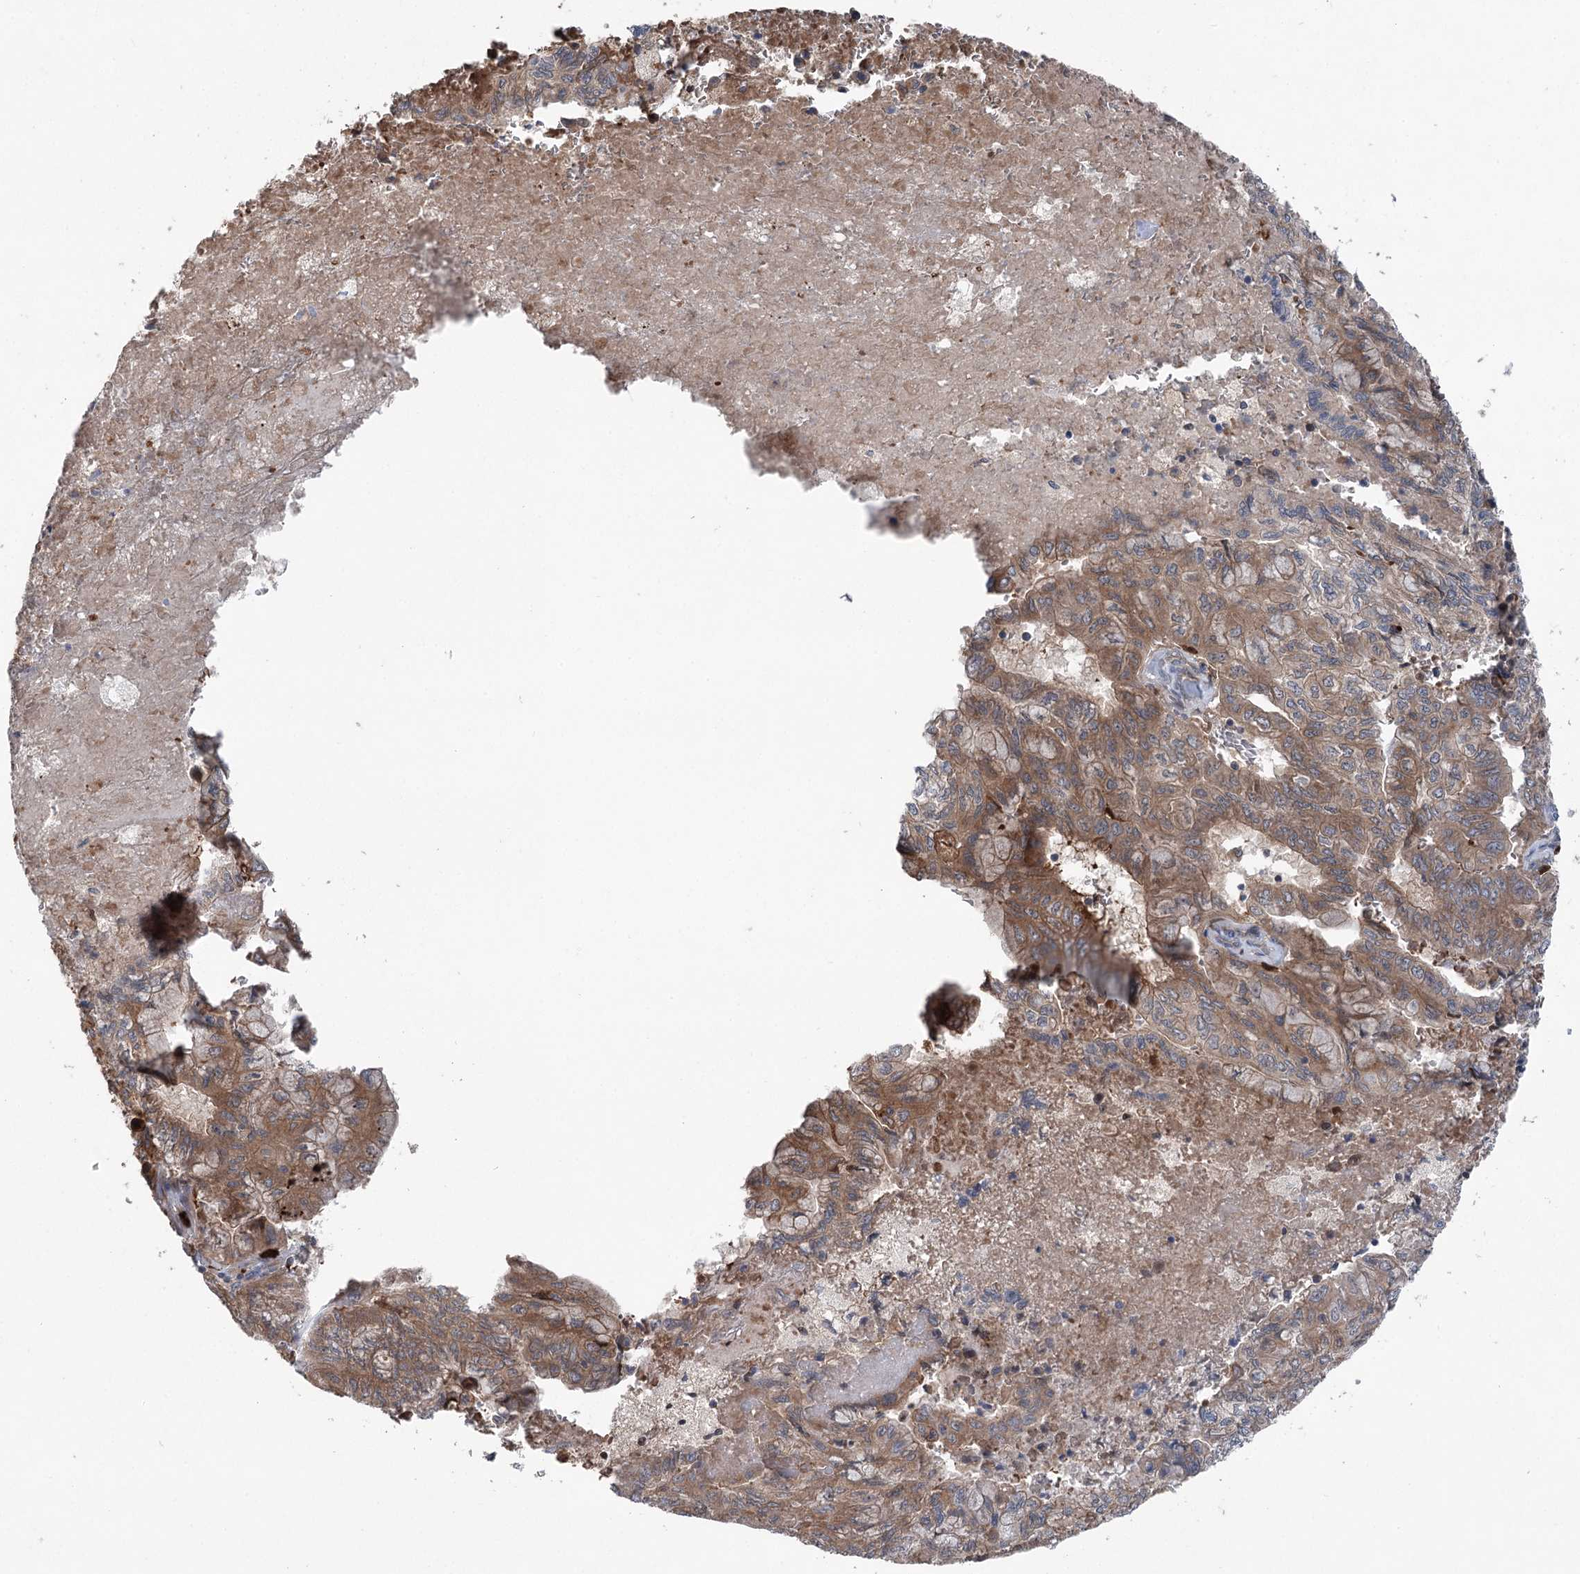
{"staining": {"intensity": "moderate", "quantity": ">75%", "location": "cytoplasmic/membranous"}, "tissue": "pancreatic cancer", "cell_type": "Tumor cells", "image_type": "cancer", "snomed": [{"axis": "morphology", "description": "Adenocarcinoma, NOS"}, {"axis": "topography", "description": "Pancreas"}], "caption": "Protein analysis of pancreatic cancer (adenocarcinoma) tissue shows moderate cytoplasmic/membranous staining in approximately >75% of tumor cells. The staining is performed using DAB brown chromogen to label protein expression. The nuclei are counter-stained blue using hematoxylin.", "gene": "PPP1R21", "patient": {"sex": "male", "age": 51}}